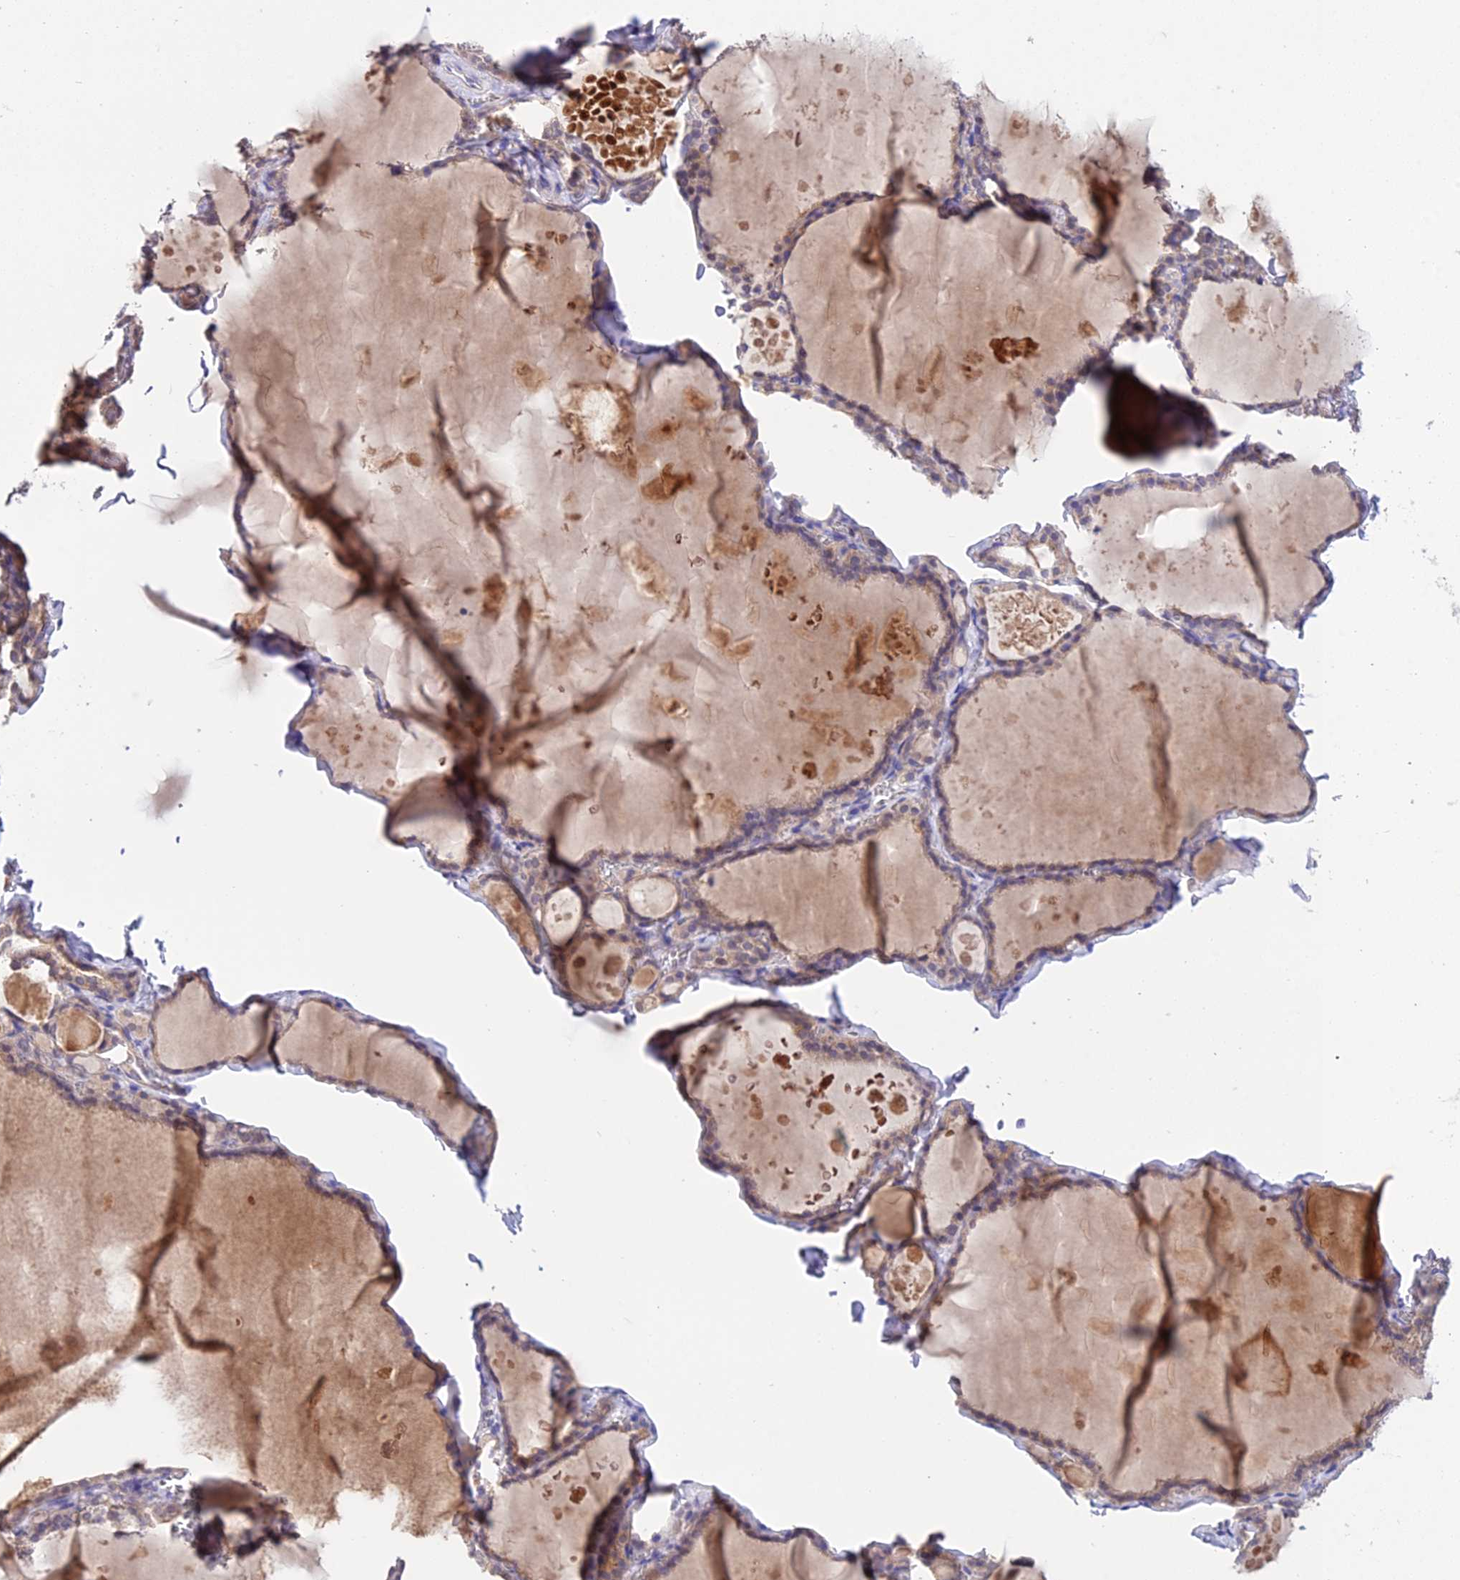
{"staining": {"intensity": "weak", "quantity": "25%-75%", "location": "cytoplasmic/membranous"}, "tissue": "thyroid gland", "cell_type": "Glandular cells", "image_type": "normal", "snomed": [{"axis": "morphology", "description": "Normal tissue, NOS"}, {"axis": "topography", "description": "Thyroid gland"}], "caption": "A brown stain highlights weak cytoplasmic/membranous expression of a protein in glandular cells of benign thyroid gland. The staining was performed using DAB (3,3'-diaminobenzidine) to visualize the protein expression in brown, while the nuclei were stained in blue with hematoxylin (Magnification: 20x).", "gene": "PGK1", "patient": {"sex": "male", "age": 56}}